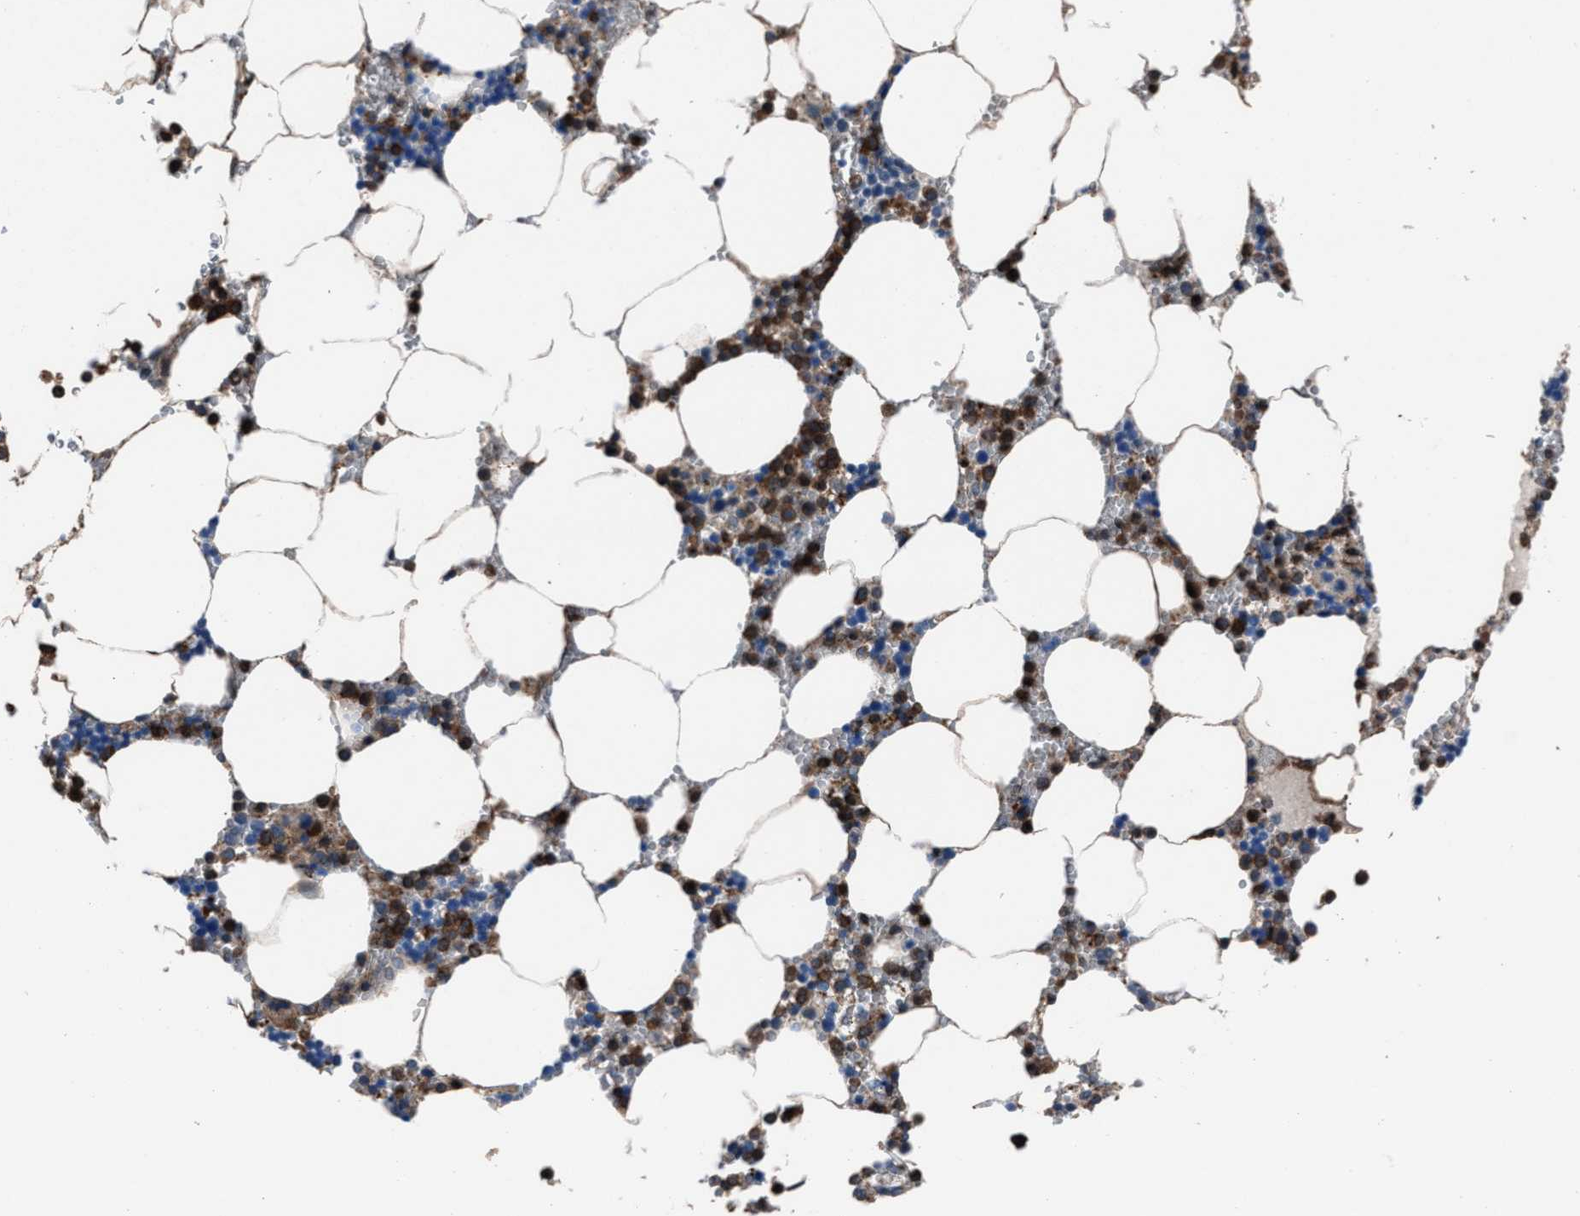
{"staining": {"intensity": "strong", "quantity": "25%-75%", "location": "cytoplasmic/membranous"}, "tissue": "bone marrow", "cell_type": "Hematopoietic cells", "image_type": "normal", "snomed": [{"axis": "morphology", "description": "Normal tissue, NOS"}, {"axis": "topography", "description": "Bone marrow"}], "caption": "Protein analysis of normal bone marrow exhibits strong cytoplasmic/membranous staining in about 25%-75% of hematopoietic cells.", "gene": "MFSD11", "patient": {"sex": "male", "age": 70}}